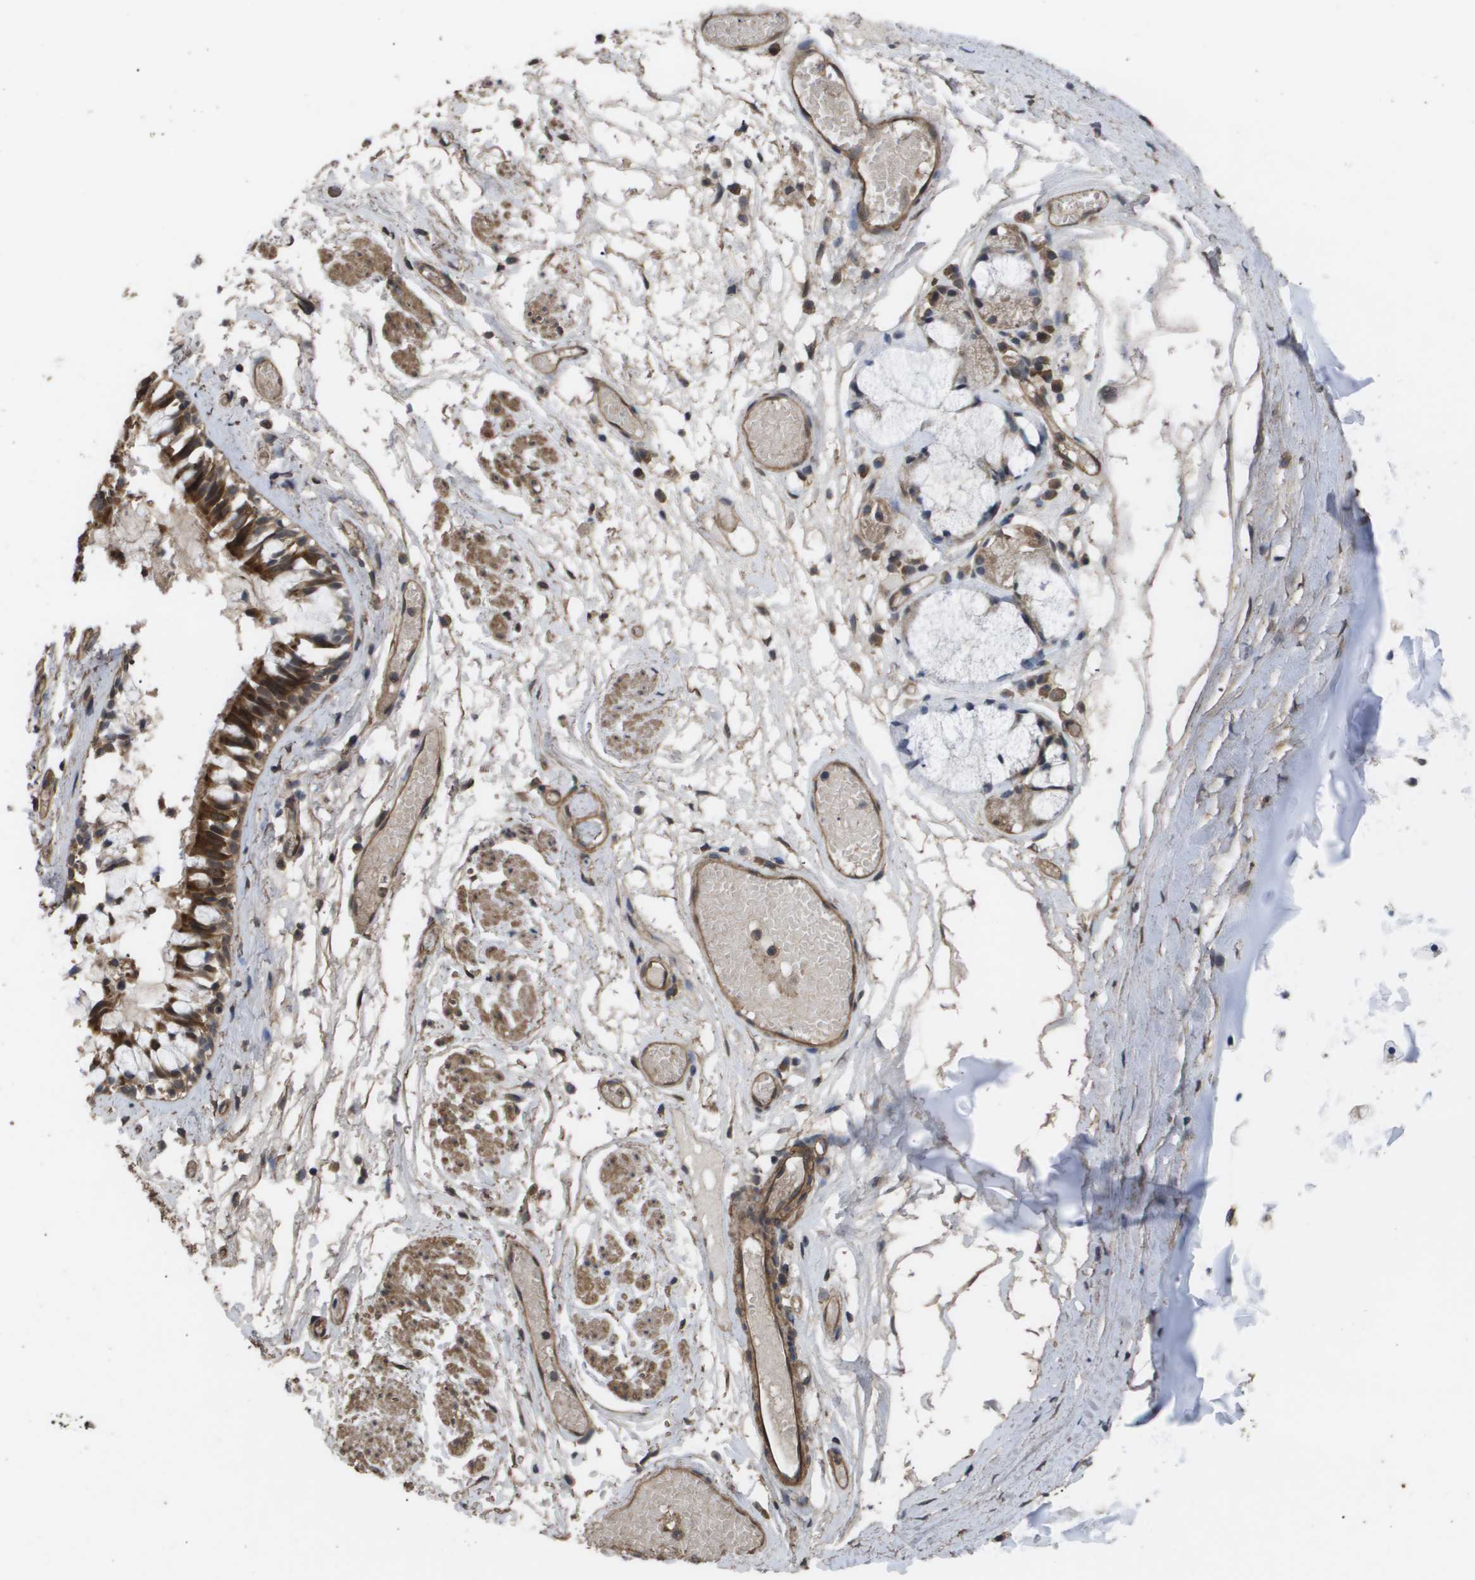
{"staining": {"intensity": "strong", "quantity": ">75%", "location": "cytoplasmic/membranous"}, "tissue": "bronchus", "cell_type": "Respiratory epithelial cells", "image_type": "normal", "snomed": [{"axis": "morphology", "description": "Normal tissue, NOS"}, {"axis": "morphology", "description": "Inflammation, NOS"}, {"axis": "topography", "description": "Cartilage tissue"}, {"axis": "topography", "description": "Lung"}], "caption": "A high-resolution photomicrograph shows immunohistochemistry staining of benign bronchus, which reveals strong cytoplasmic/membranous staining in about >75% of respiratory epithelial cells. The staining was performed using DAB to visualize the protein expression in brown, while the nuclei were stained in blue with hematoxylin (Magnification: 20x).", "gene": "CUL5", "patient": {"sex": "male", "age": 71}}